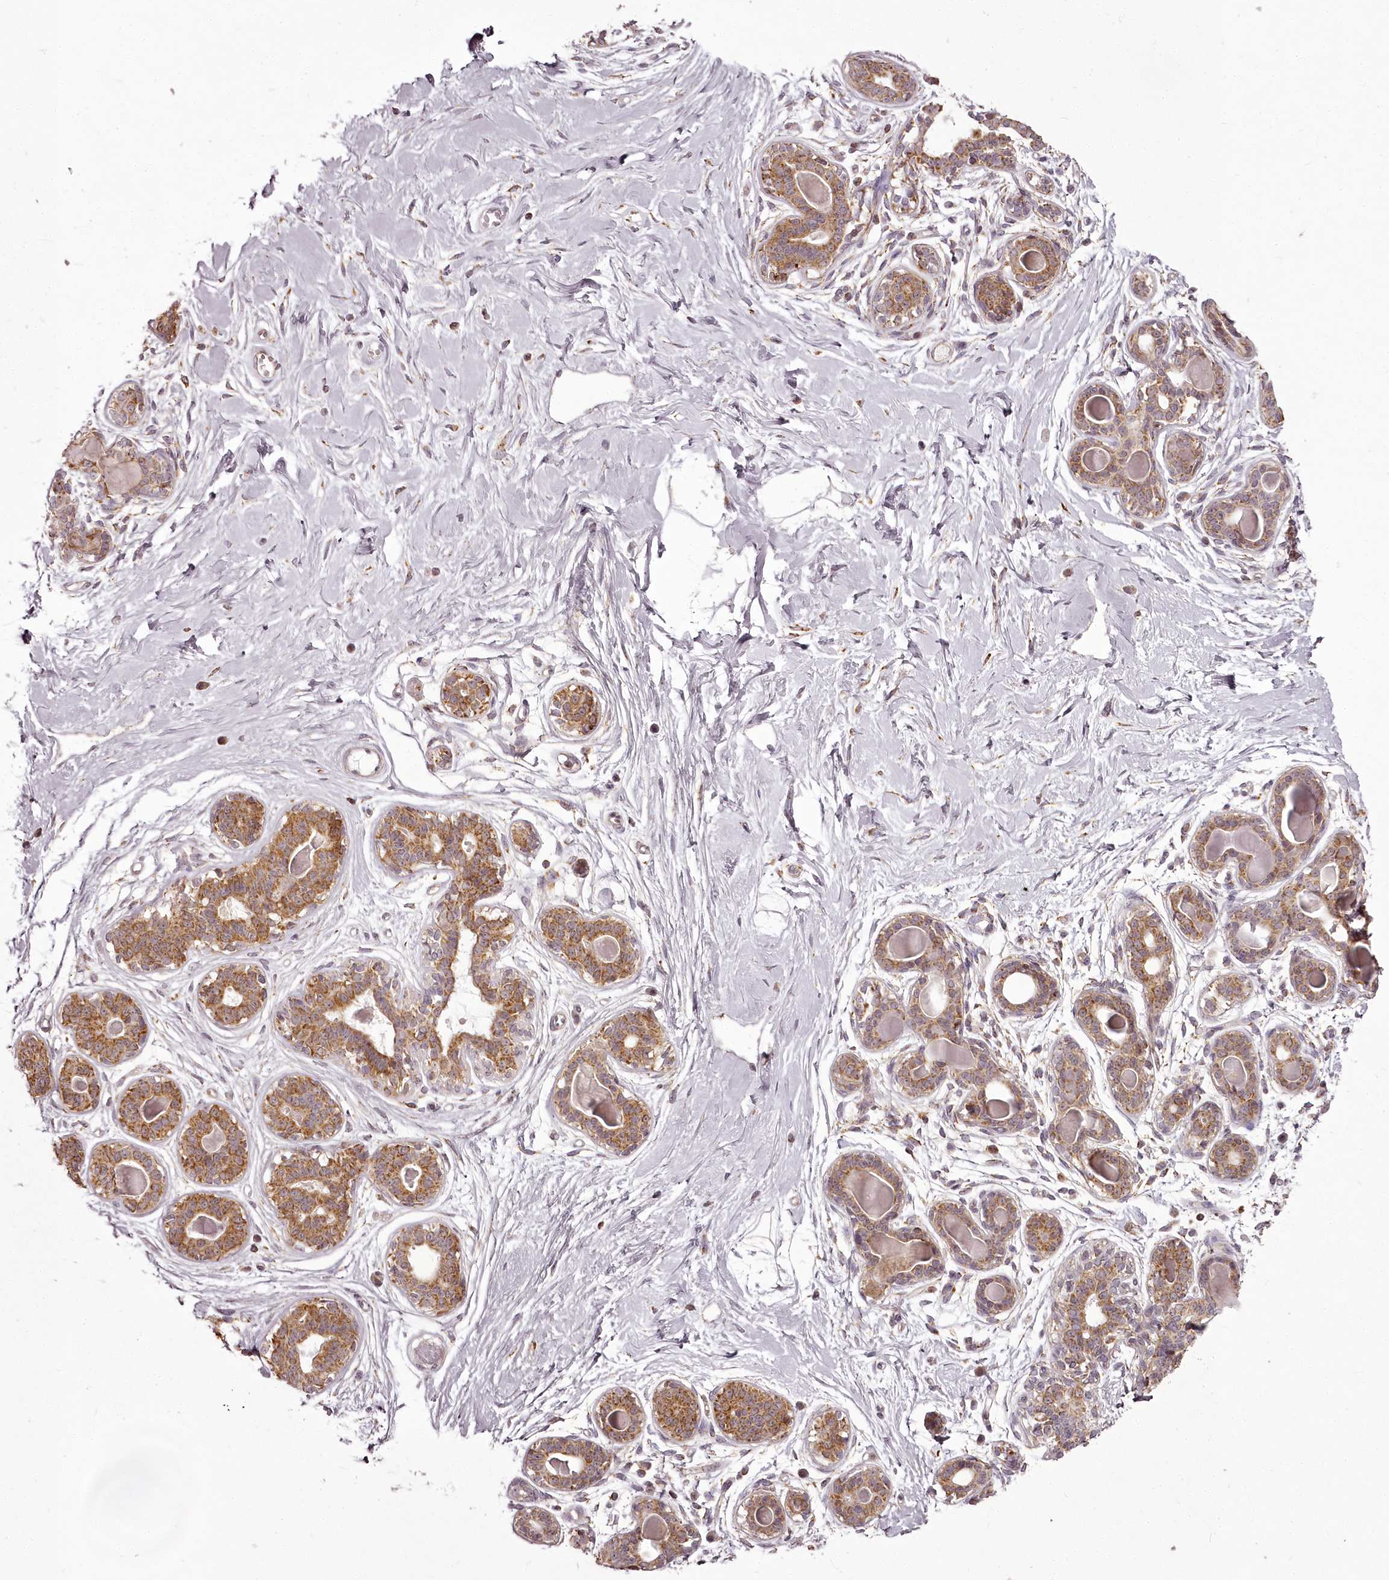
{"staining": {"intensity": "weak", "quantity": ">75%", "location": "cytoplasmic/membranous"}, "tissue": "breast", "cell_type": "Adipocytes", "image_type": "normal", "snomed": [{"axis": "morphology", "description": "Normal tissue, NOS"}, {"axis": "topography", "description": "Breast"}], "caption": "Breast stained with DAB IHC shows low levels of weak cytoplasmic/membranous expression in approximately >75% of adipocytes.", "gene": "CHCHD2", "patient": {"sex": "female", "age": 45}}